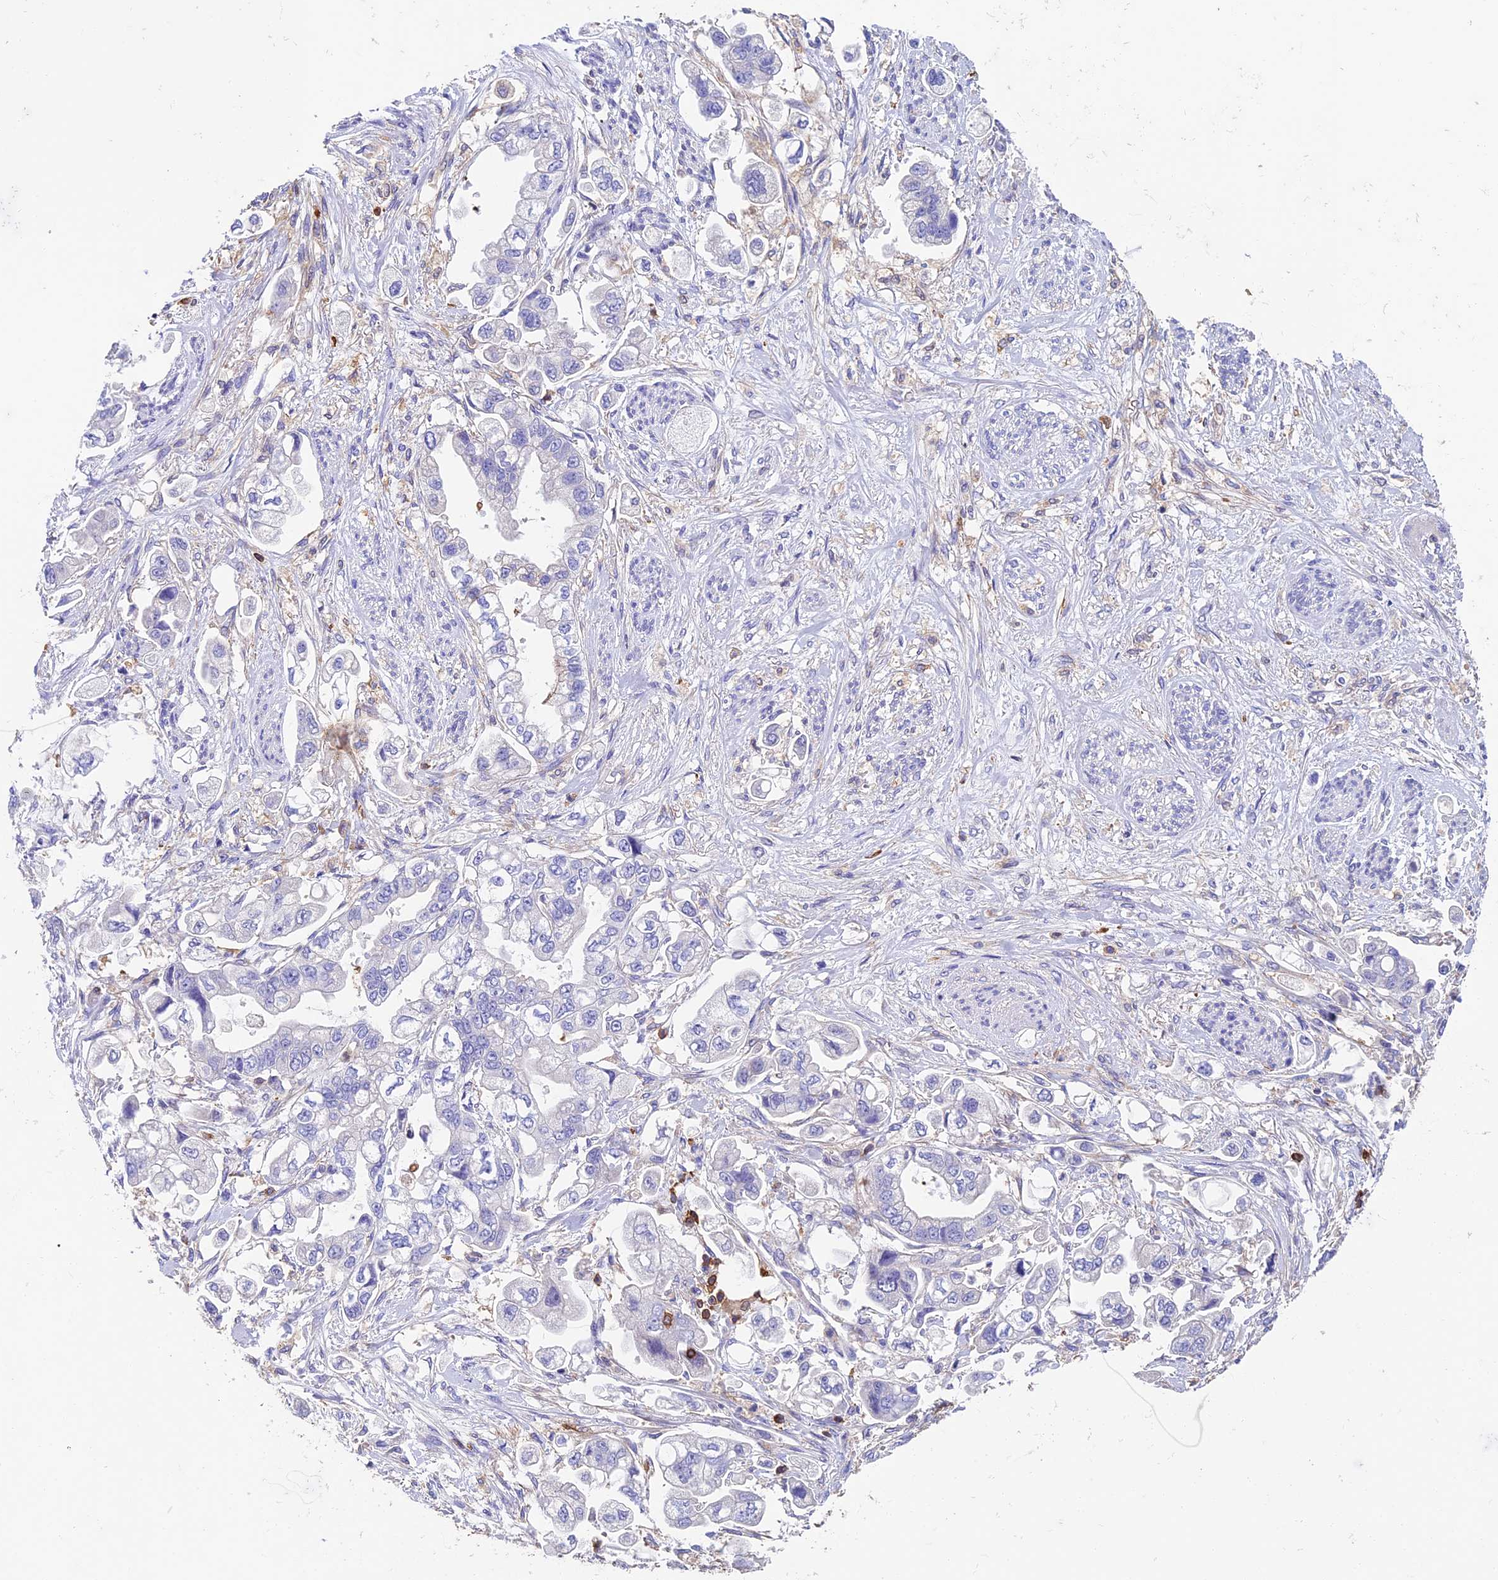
{"staining": {"intensity": "negative", "quantity": "none", "location": "none"}, "tissue": "stomach cancer", "cell_type": "Tumor cells", "image_type": "cancer", "snomed": [{"axis": "morphology", "description": "Adenocarcinoma, NOS"}, {"axis": "topography", "description": "Stomach"}], "caption": "This micrograph is of stomach cancer (adenocarcinoma) stained with IHC to label a protein in brown with the nuclei are counter-stained blue. There is no expression in tumor cells. (DAB (3,3'-diaminobenzidine) immunohistochemistry (IHC) visualized using brightfield microscopy, high magnification).", "gene": "ADAT1", "patient": {"sex": "male", "age": 62}}